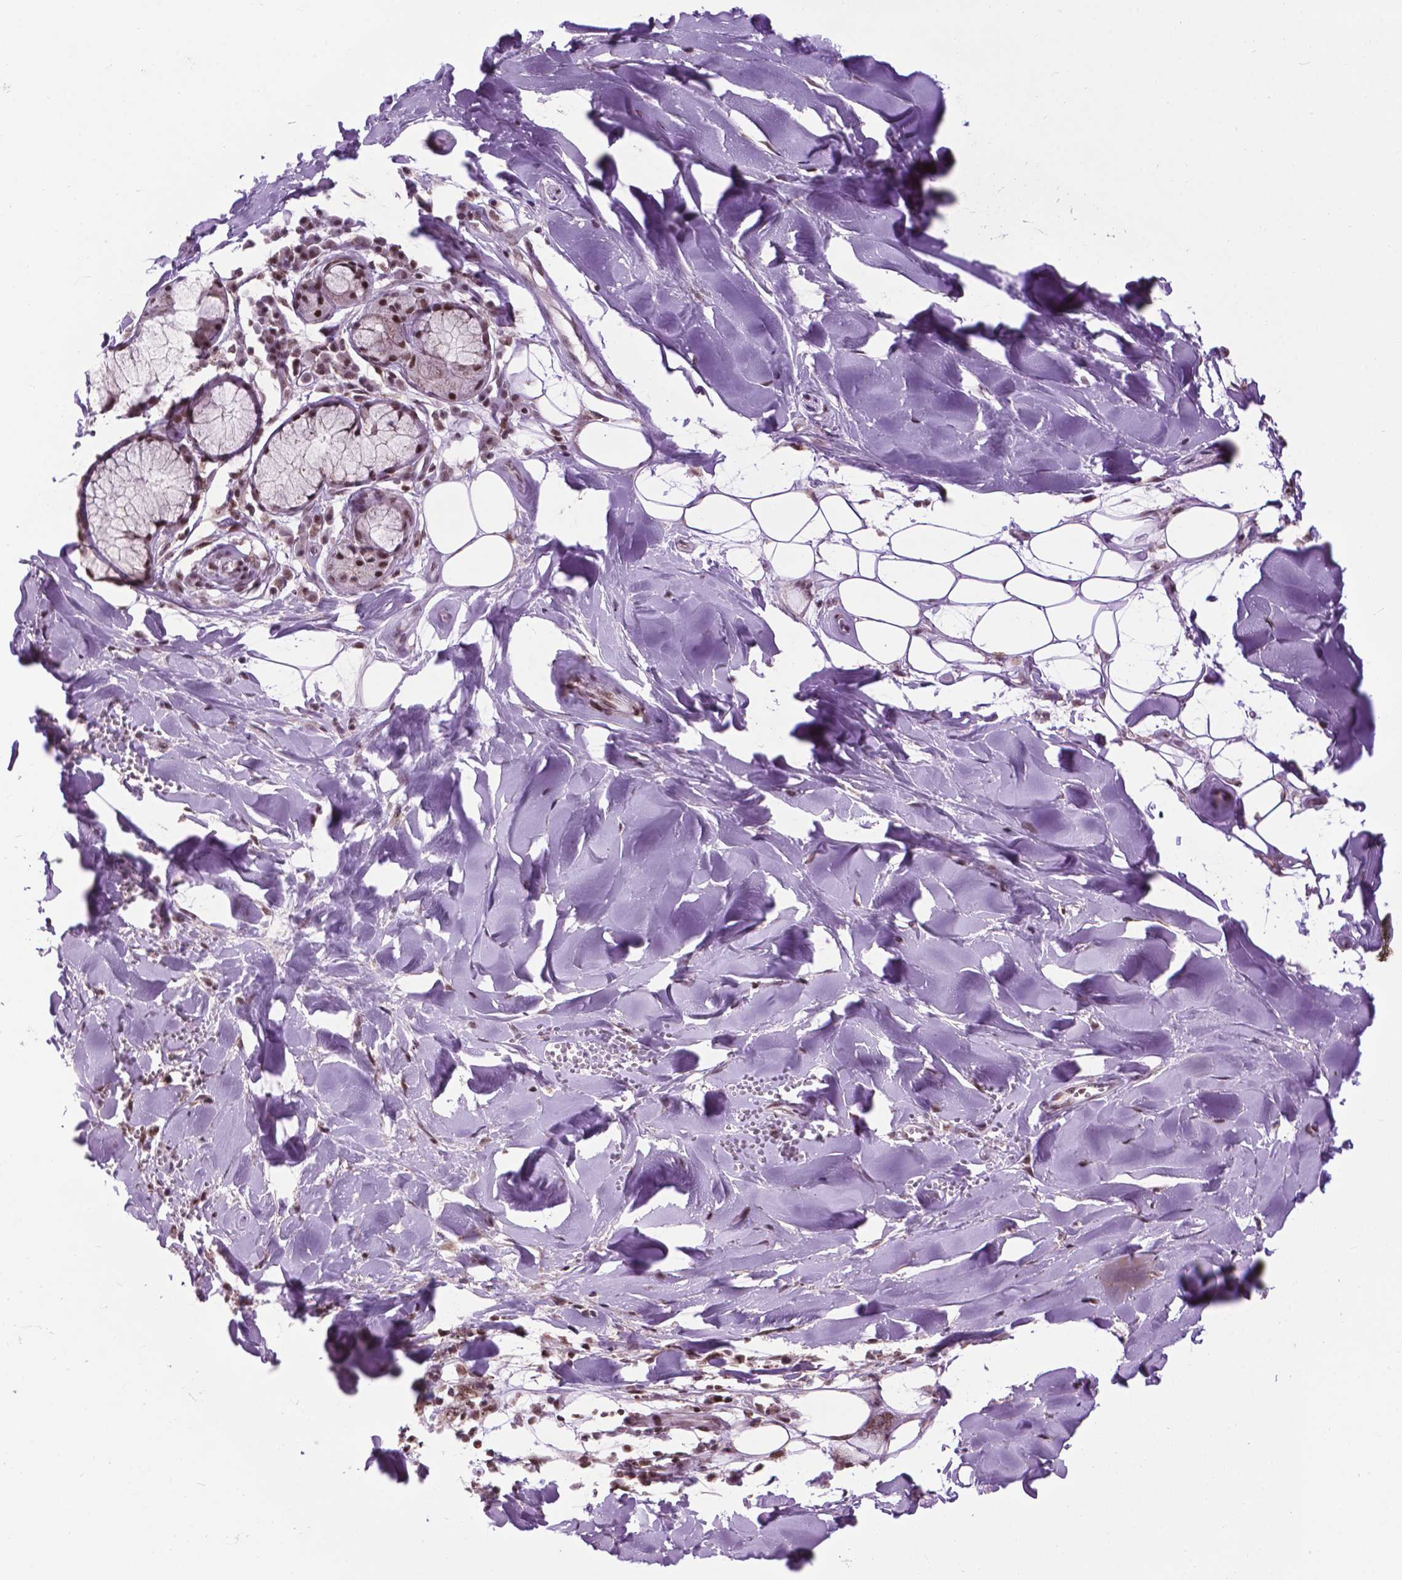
{"staining": {"intensity": "moderate", "quantity": "<25%", "location": "nuclear"}, "tissue": "adipose tissue", "cell_type": "Adipocytes", "image_type": "normal", "snomed": [{"axis": "morphology", "description": "Normal tissue, NOS"}, {"axis": "morphology", "description": "Squamous cell carcinoma, NOS"}, {"axis": "topography", "description": "Cartilage tissue"}, {"axis": "topography", "description": "Bronchus"}, {"axis": "topography", "description": "Lung"}], "caption": "Protein expression analysis of benign human adipose tissue reveals moderate nuclear positivity in approximately <25% of adipocytes. (Stains: DAB in brown, nuclei in blue, Microscopy: brightfield microscopy at high magnification).", "gene": "EAF1", "patient": {"sex": "male", "age": 66}}